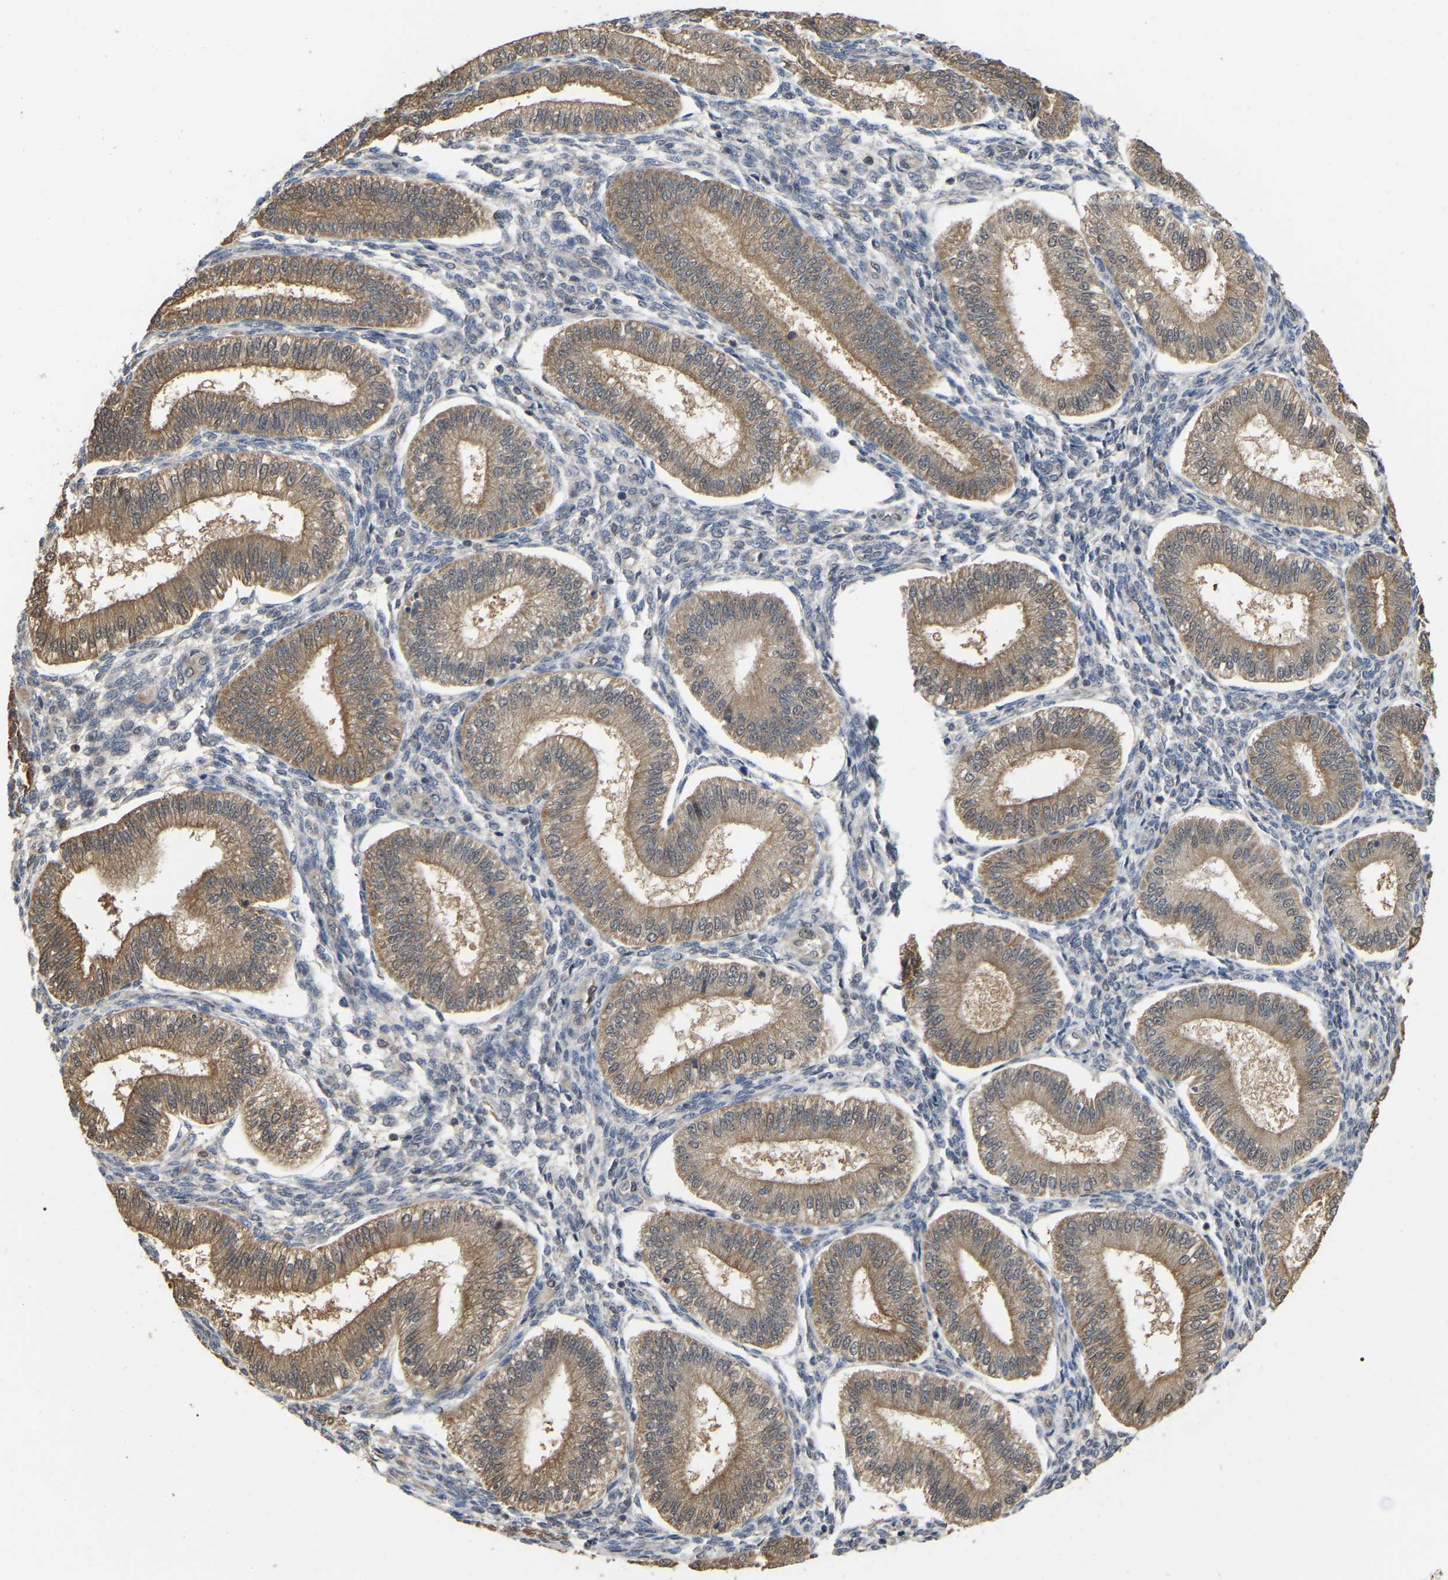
{"staining": {"intensity": "weak", "quantity": "<25%", "location": "cytoplasmic/membranous"}, "tissue": "endometrium", "cell_type": "Cells in endometrial stroma", "image_type": "normal", "snomed": [{"axis": "morphology", "description": "Normal tissue, NOS"}, {"axis": "topography", "description": "Endometrium"}], "caption": "IHC photomicrograph of normal endometrium: endometrium stained with DAB reveals no significant protein staining in cells in endometrial stroma.", "gene": "FAM219A", "patient": {"sex": "female", "age": 39}}